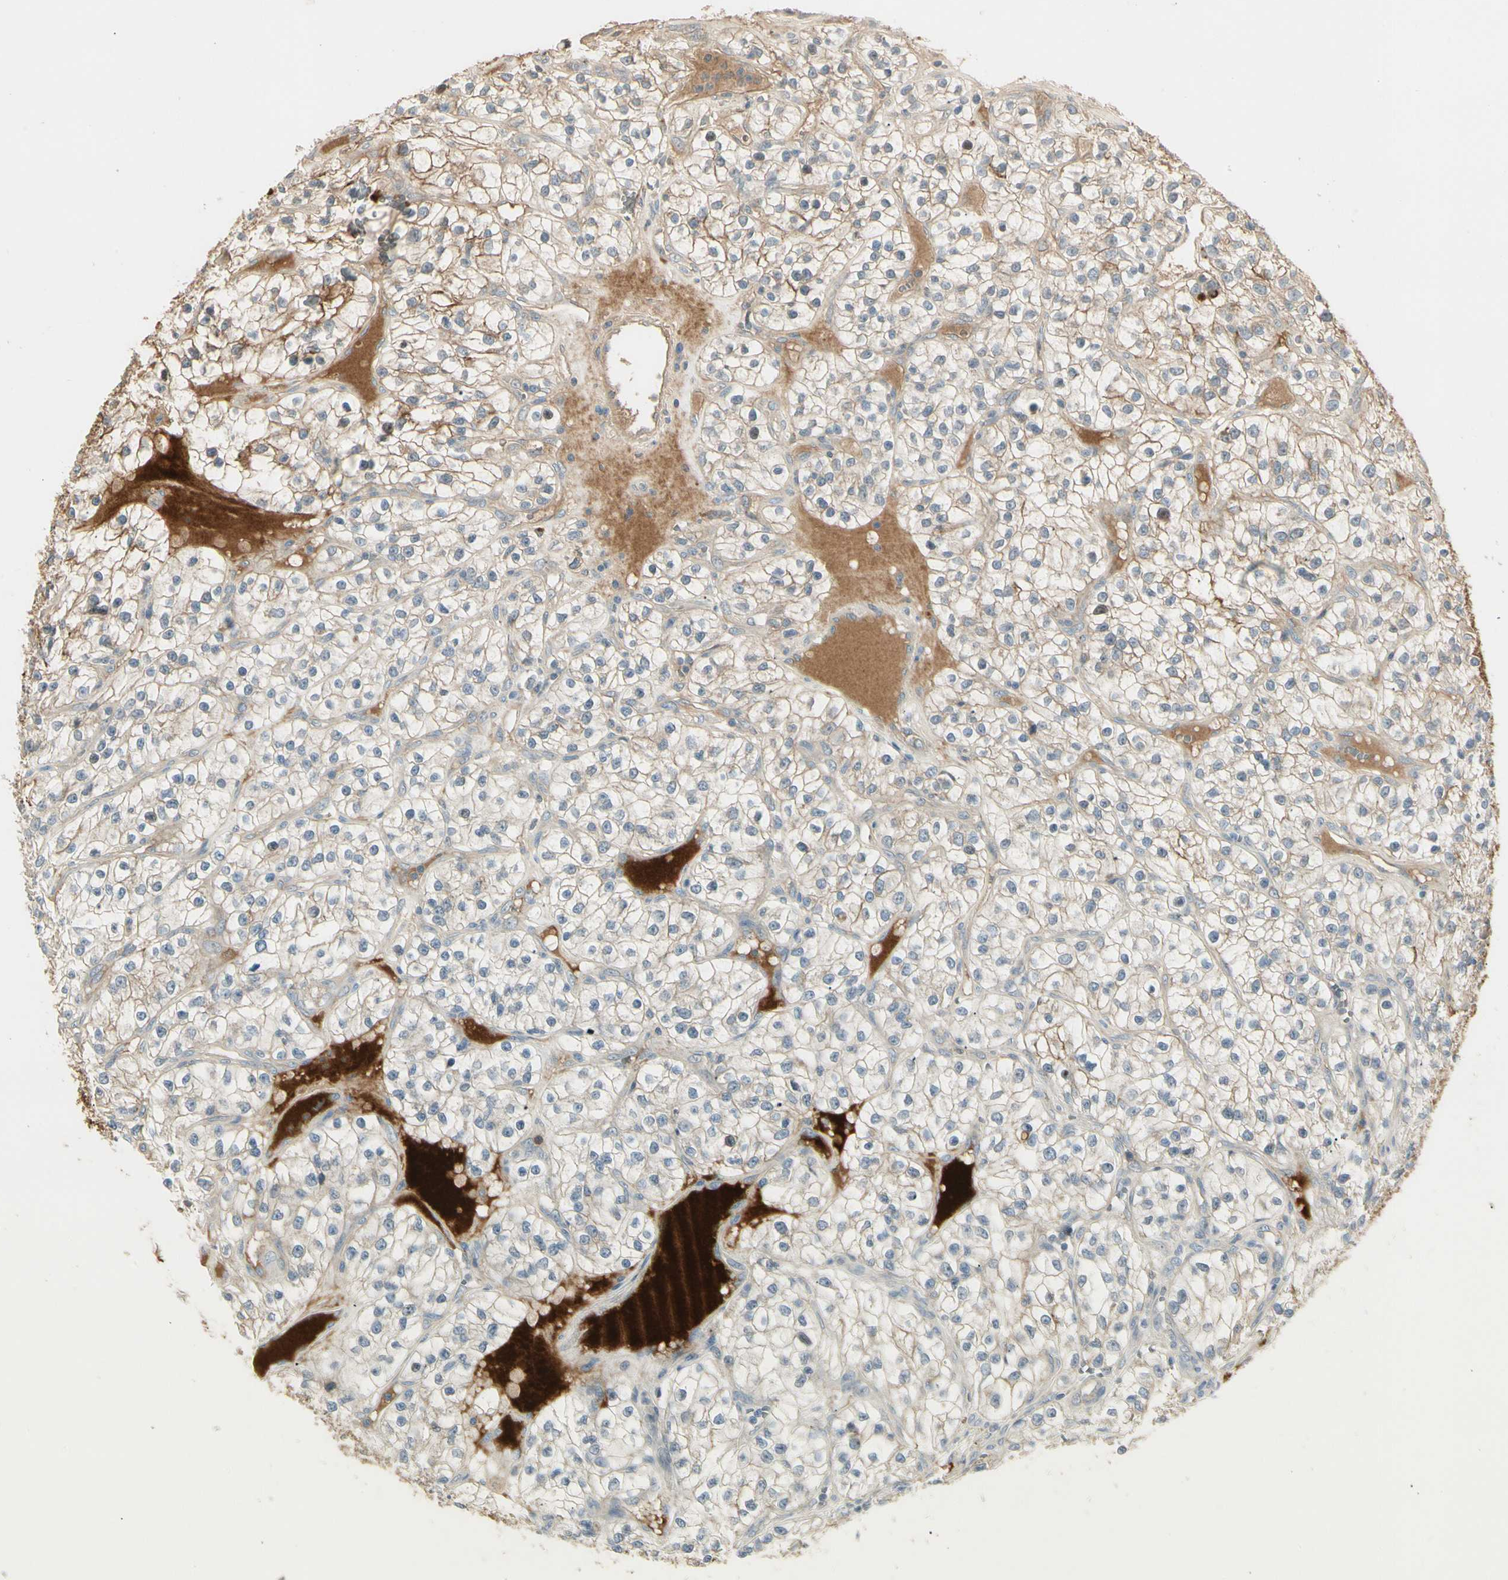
{"staining": {"intensity": "moderate", "quantity": "<25%", "location": "cytoplasmic/membranous"}, "tissue": "renal cancer", "cell_type": "Tumor cells", "image_type": "cancer", "snomed": [{"axis": "morphology", "description": "Adenocarcinoma, NOS"}, {"axis": "topography", "description": "Kidney"}], "caption": "Immunohistochemical staining of renal cancer exhibits moderate cytoplasmic/membranous protein staining in approximately <25% of tumor cells.", "gene": "SKIL", "patient": {"sex": "female", "age": 57}}